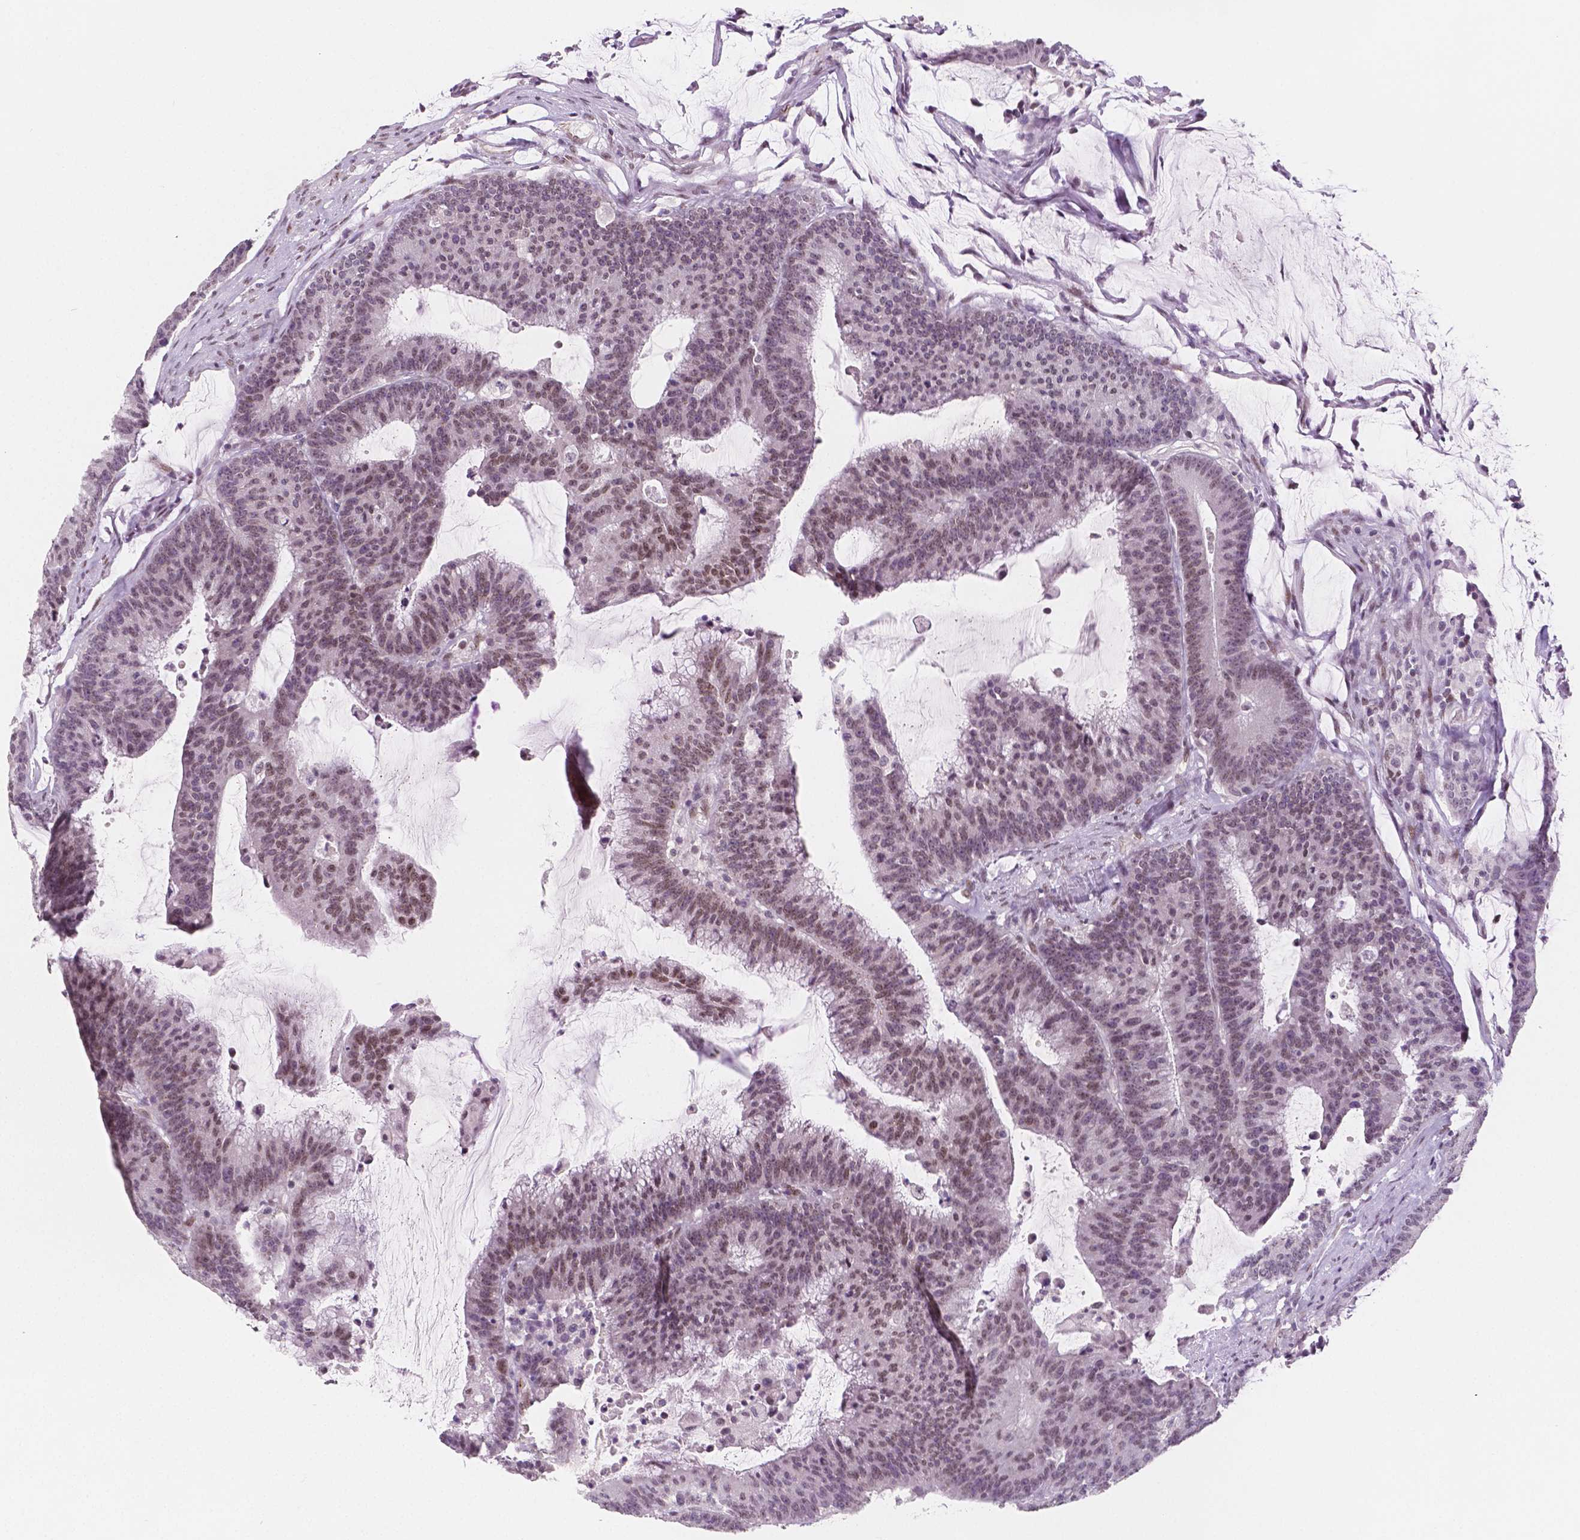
{"staining": {"intensity": "weak", "quantity": "25%-75%", "location": "nuclear"}, "tissue": "colorectal cancer", "cell_type": "Tumor cells", "image_type": "cancer", "snomed": [{"axis": "morphology", "description": "Adenocarcinoma, NOS"}, {"axis": "topography", "description": "Colon"}], "caption": "Weak nuclear protein expression is appreciated in about 25%-75% of tumor cells in colorectal adenocarcinoma.", "gene": "KDM5B", "patient": {"sex": "female", "age": 78}}